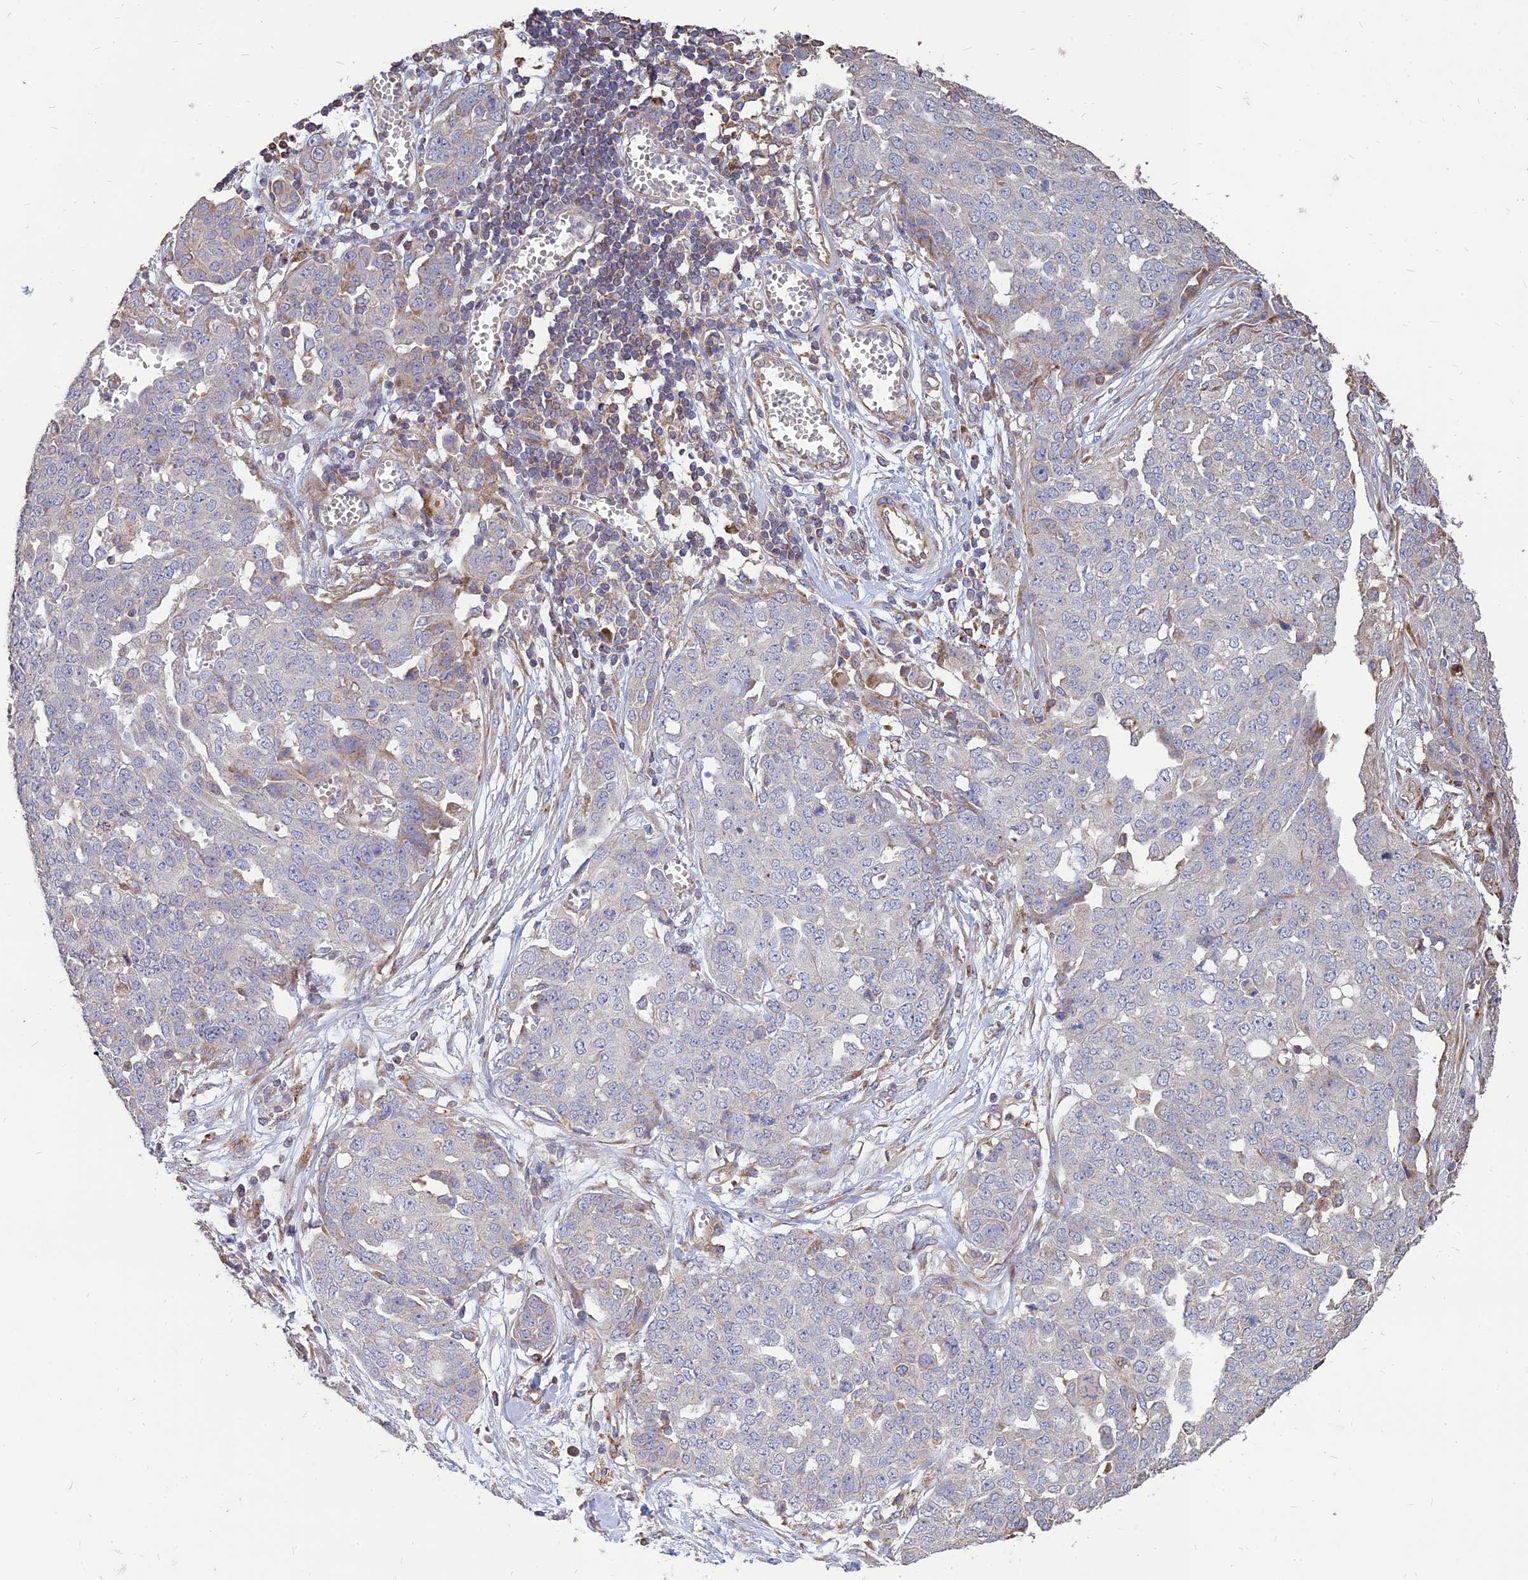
{"staining": {"intensity": "negative", "quantity": "none", "location": "none"}, "tissue": "ovarian cancer", "cell_type": "Tumor cells", "image_type": "cancer", "snomed": [{"axis": "morphology", "description": "Cystadenocarcinoma, serous, NOS"}, {"axis": "topography", "description": "Soft tissue"}, {"axis": "topography", "description": "Ovary"}], "caption": "A high-resolution image shows IHC staining of ovarian serous cystadenocarcinoma, which displays no significant staining in tumor cells.", "gene": "ST3GAL6", "patient": {"sex": "female", "age": 57}}